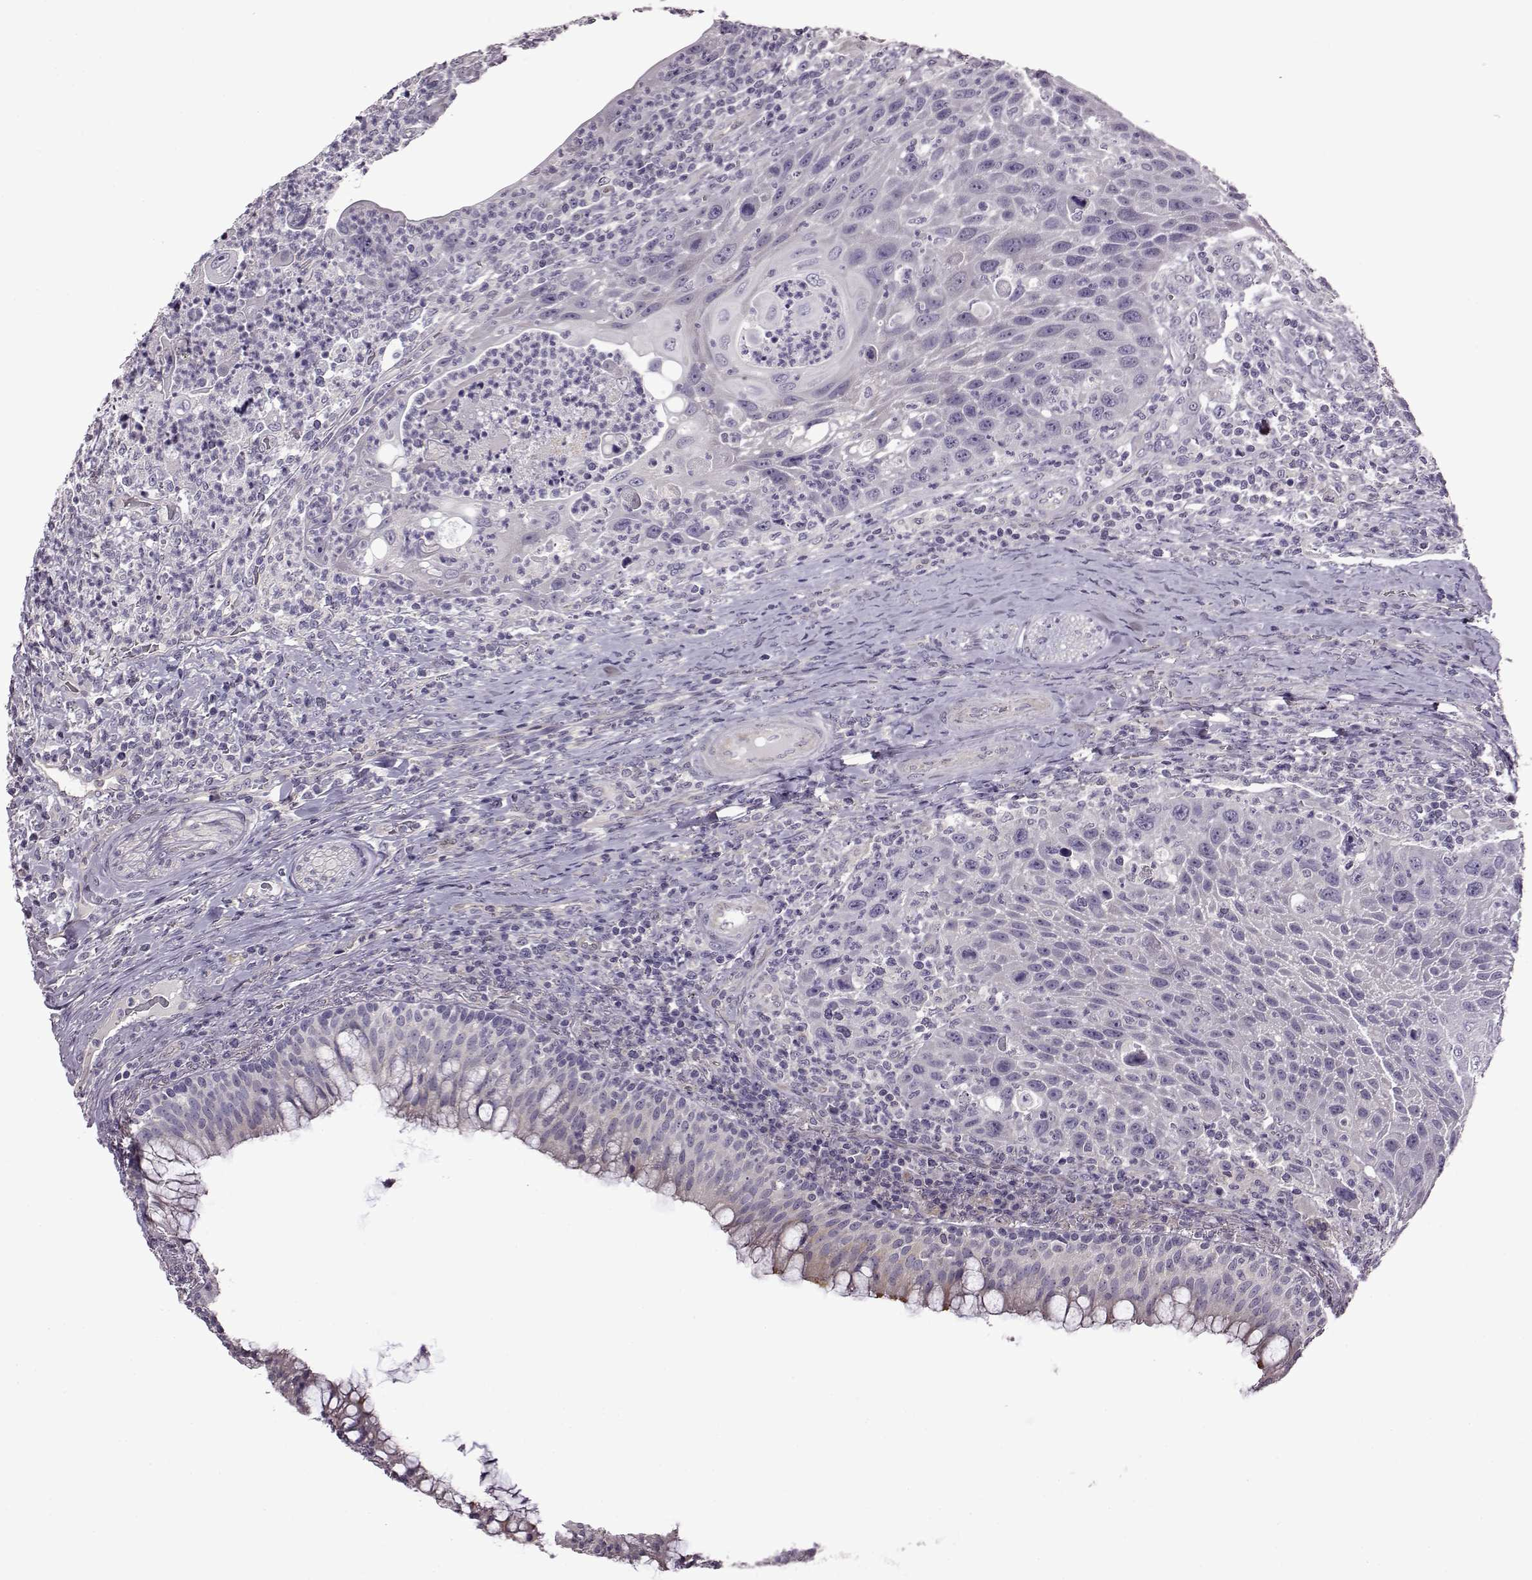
{"staining": {"intensity": "negative", "quantity": "none", "location": "none"}, "tissue": "head and neck cancer", "cell_type": "Tumor cells", "image_type": "cancer", "snomed": [{"axis": "morphology", "description": "Squamous cell carcinoma, NOS"}, {"axis": "topography", "description": "Head-Neck"}], "caption": "Squamous cell carcinoma (head and neck) was stained to show a protein in brown. There is no significant staining in tumor cells.", "gene": "EDDM3B", "patient": {"sex": "male", "age": 69}}